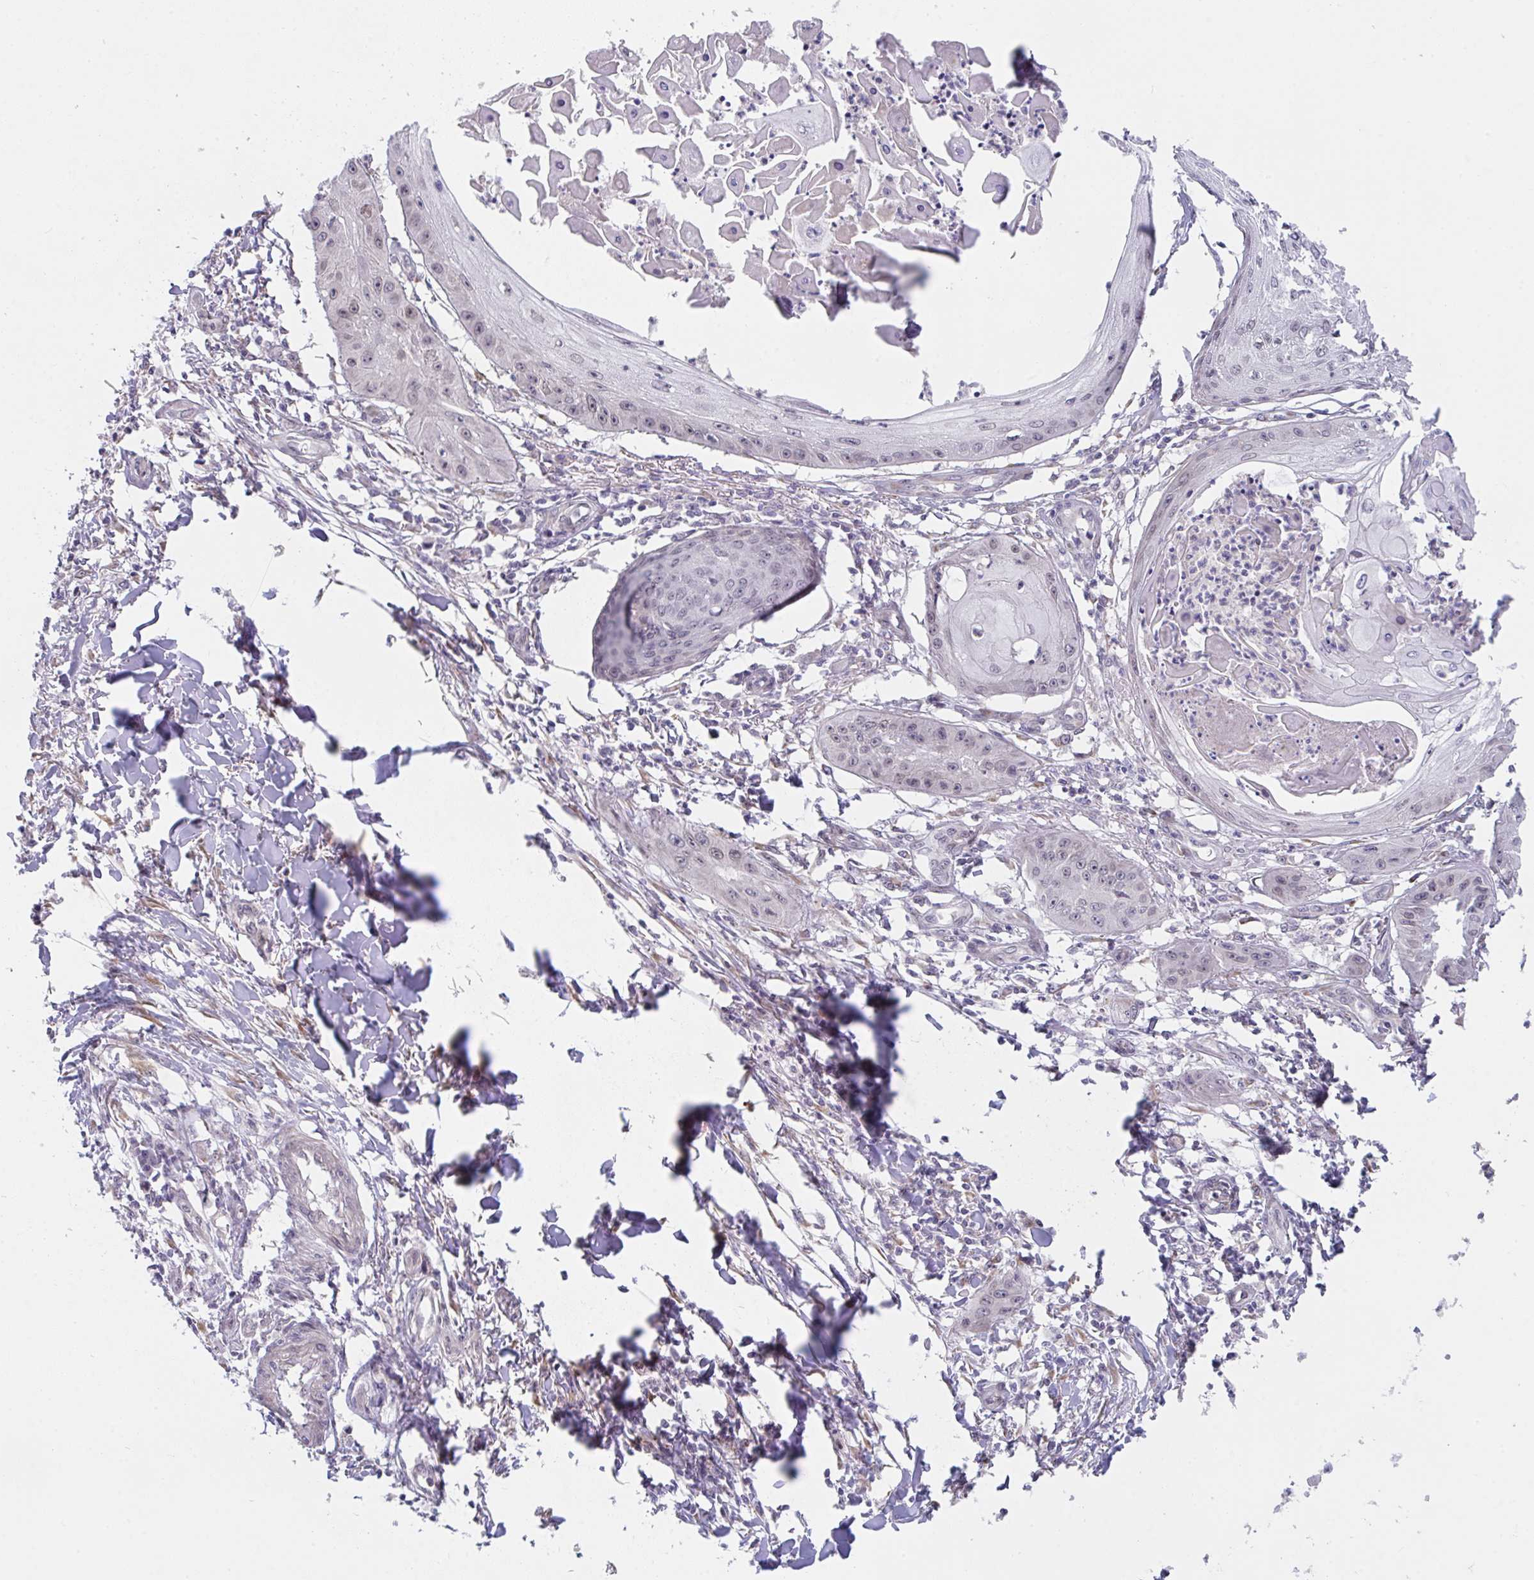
{"staining": {"intensity": "weak", "quantity": "25%-75%", "location": "nuclear"}, "tissue": "skin cancer", "cell_type": "Tumor cells", "image_type": "cancer", "snomed": [{"axis": "morphology", "description": "Squamous cell carcinoma, NOS"}, {"axis": "topography", "description": "Skin"}], "caption": "Immunohistochemical staining of human skin squamous cell carcinoma displays low levels of weak nuclear protein staining in about 25%-75% of tumor cells.", "gene": "RBM18", "patient": {"sex": "male", "age": 70}}